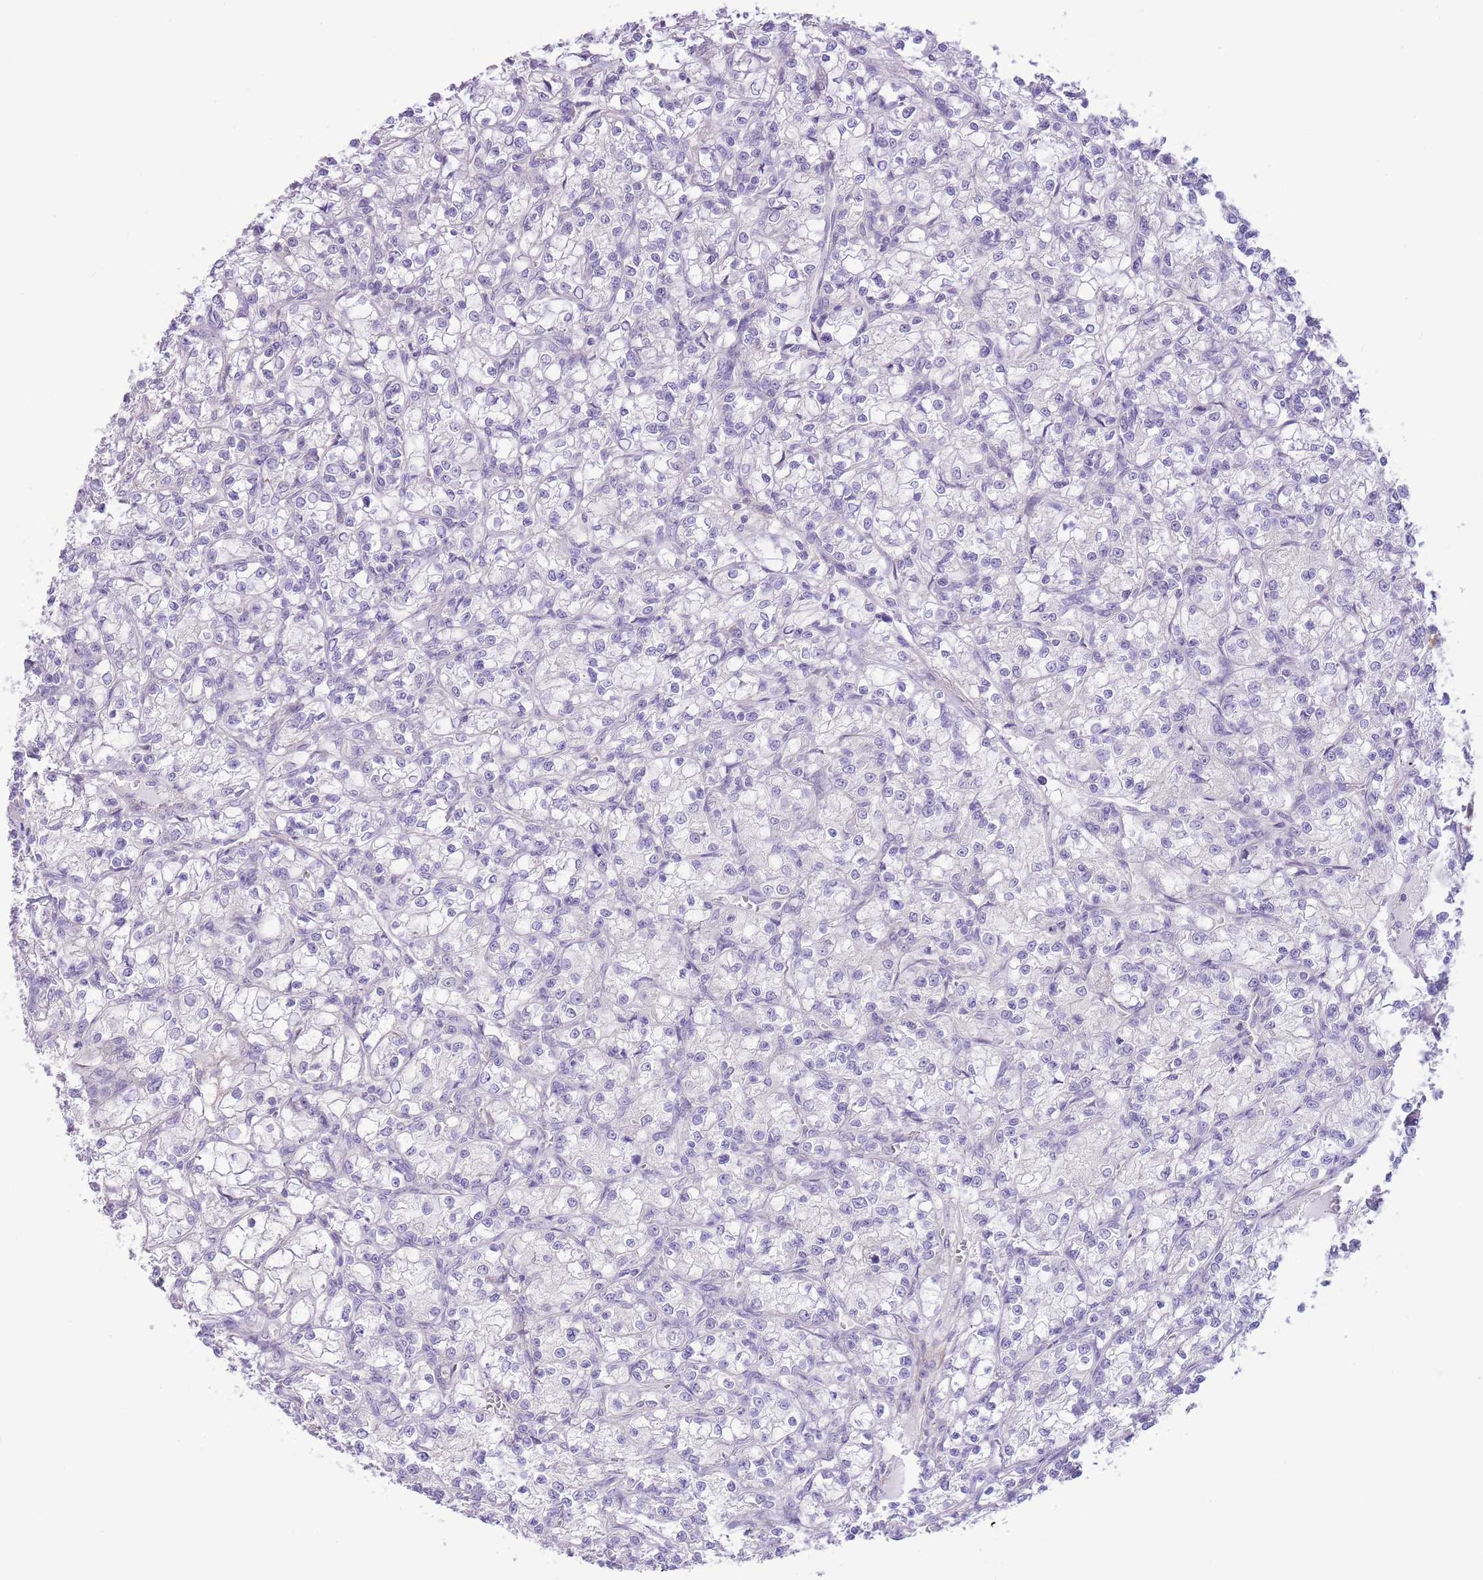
{"staining": {"intensity": "negative", "quantity": "none", "location": "none"}, "tissue": "renal cancer", "cell_type": "Tumor cells", "image_type": "cancer", "snomed": [{"axis": "morphology", "description": "Adenocarcinoma, NOS"}, {"axis": "topography", "description": "Kidney"}], "caption": "A histopathology image of renal cancer (adenocarcinoma) stained for a protein reveals no brown staining in tumor cells.", "gene": "ZC4H2", "patient": {"sex": "female", "age": 59}}